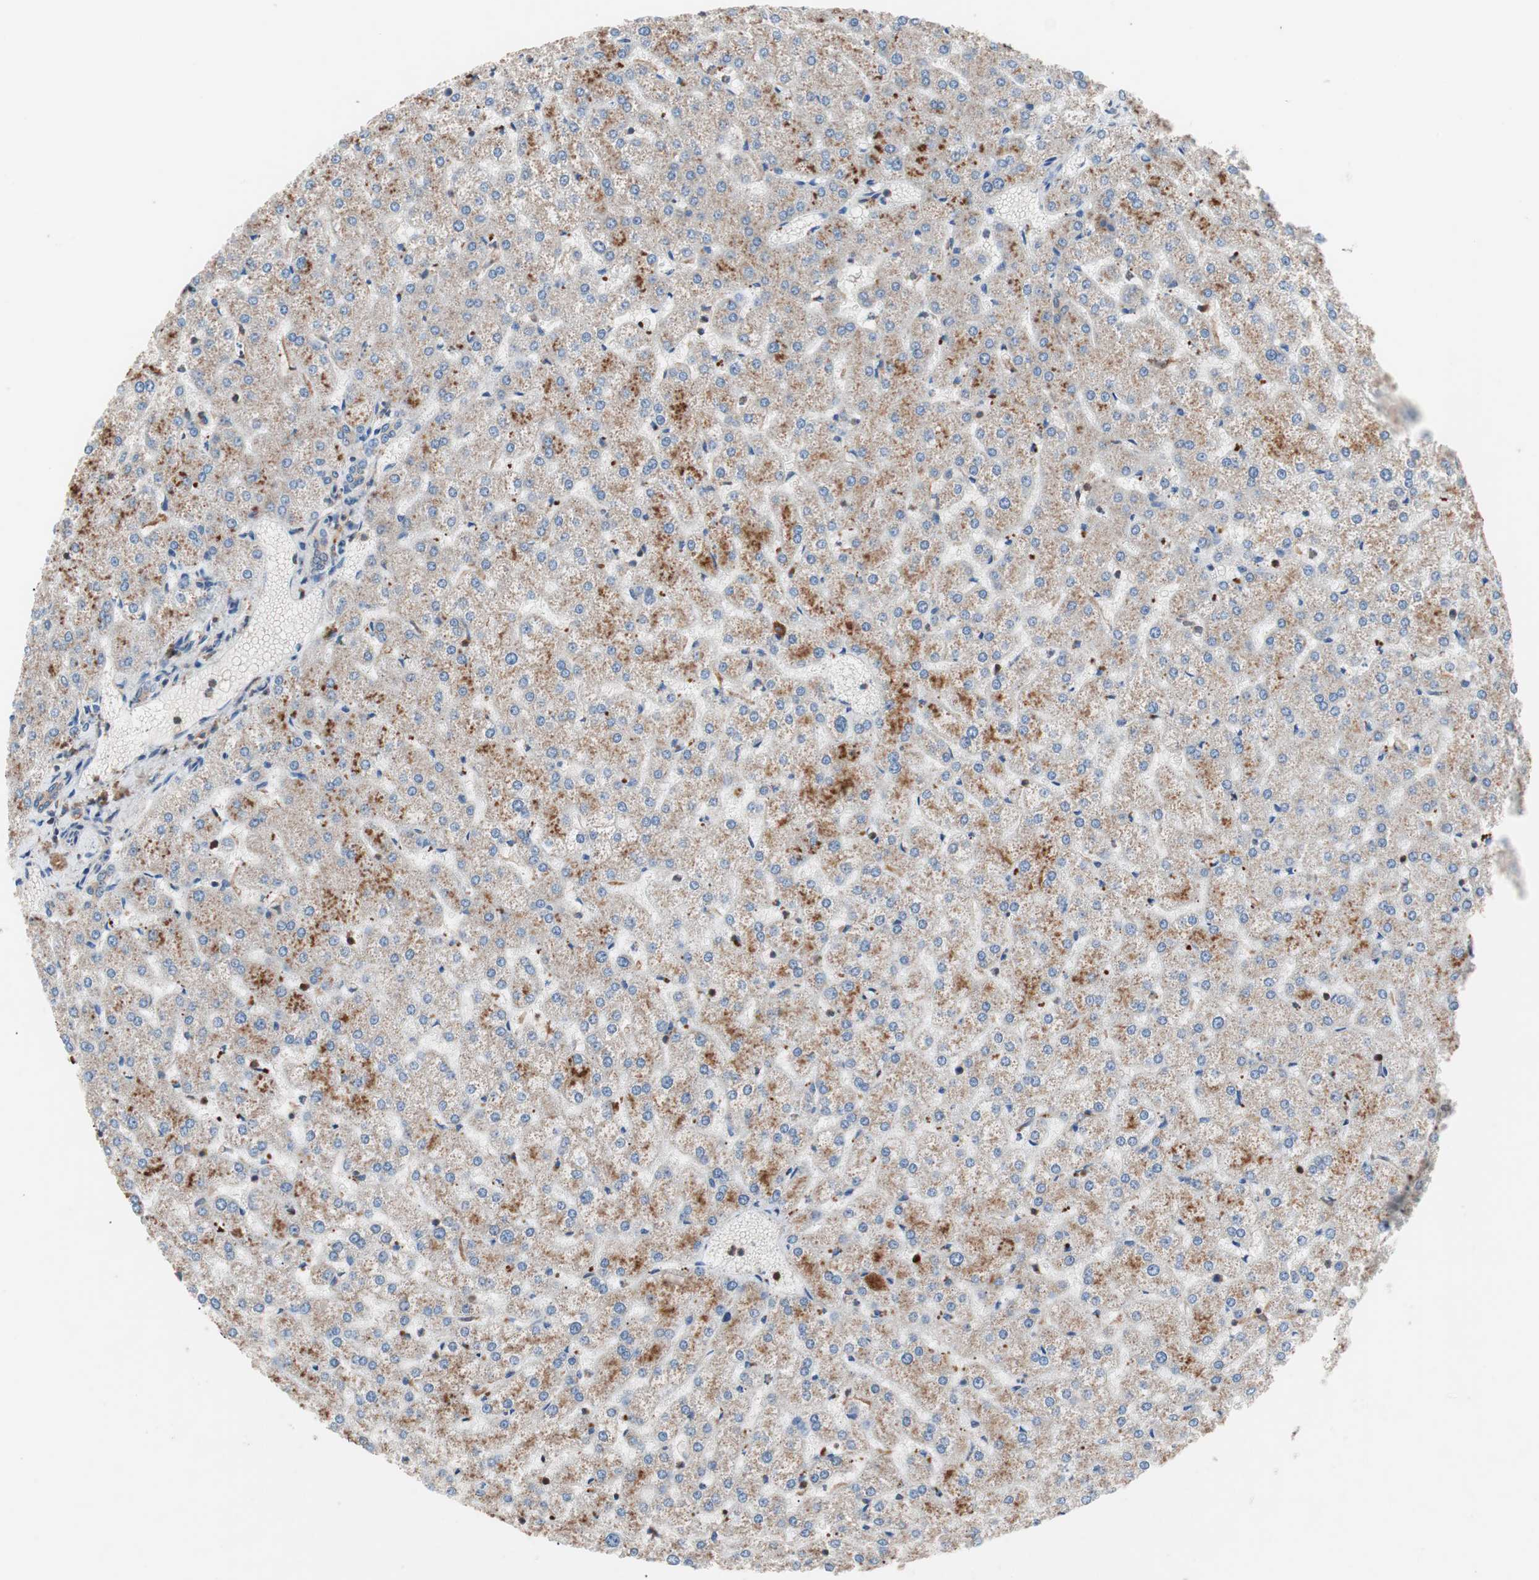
{"staining": {"intensity": "weak", "quantity": ">75%", "location": "cytoplasmic/membranous"}, "tissue": "liver", "cell_type": "Cholangiocytes", "image_type": "normal", "snomed": [{"axis": "morphology", "description": "Normal tissue, NOS"}, {"axis": "topography", "description": "Liver"}], "caption": "Benign liver reveals weak cytoplasmic/membranous expression in about >75% of cholangiocytes The protein is stained brown, and the nuclei are stained in blue (DAB (3,3'-diaminobenzidine) IHC with brightfield microscopy, high magnification)..", "gene": "PIK3R1", "patient": {"sex": "female", "age": 32}}